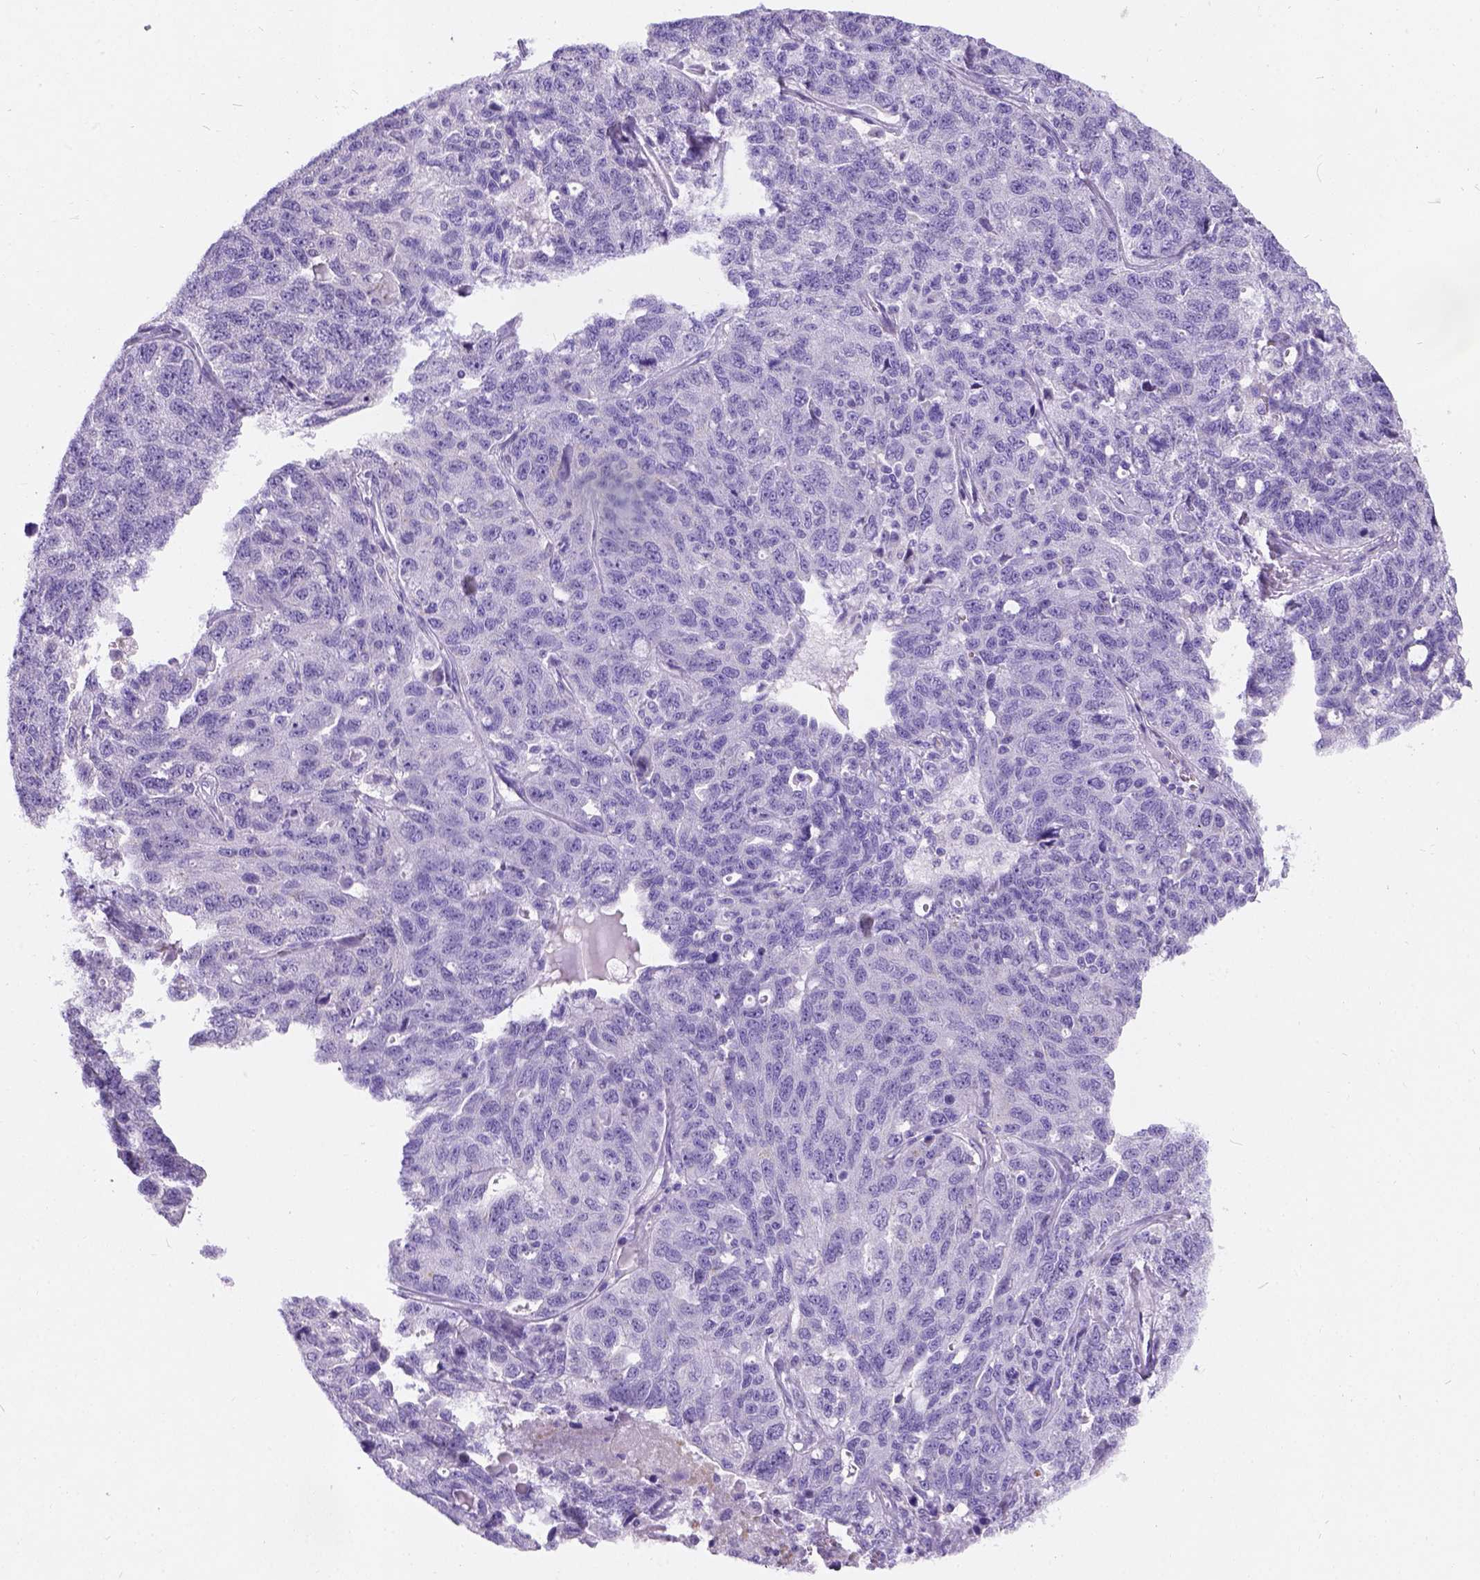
{"staining": {"intensity": "negative", "quantity": "none", "location": "none"}, "tissue": "ovarian cancer", "cell_type": "Tumor cells", "image_type": "cancer", "snomed": [{"axis": "morphology", "description": "Cystadenocarcinoma, serous, NOS"}, {"axis": "topography", "description": "Ovary"}], "caption": "DAB immunohistochemical staining of human ovarian serous cystadenocarcinoma demonstrates no significant positivity in tumor cells.", "gene": "PHF7", "patient": {"sex": "female", "age": 71}}